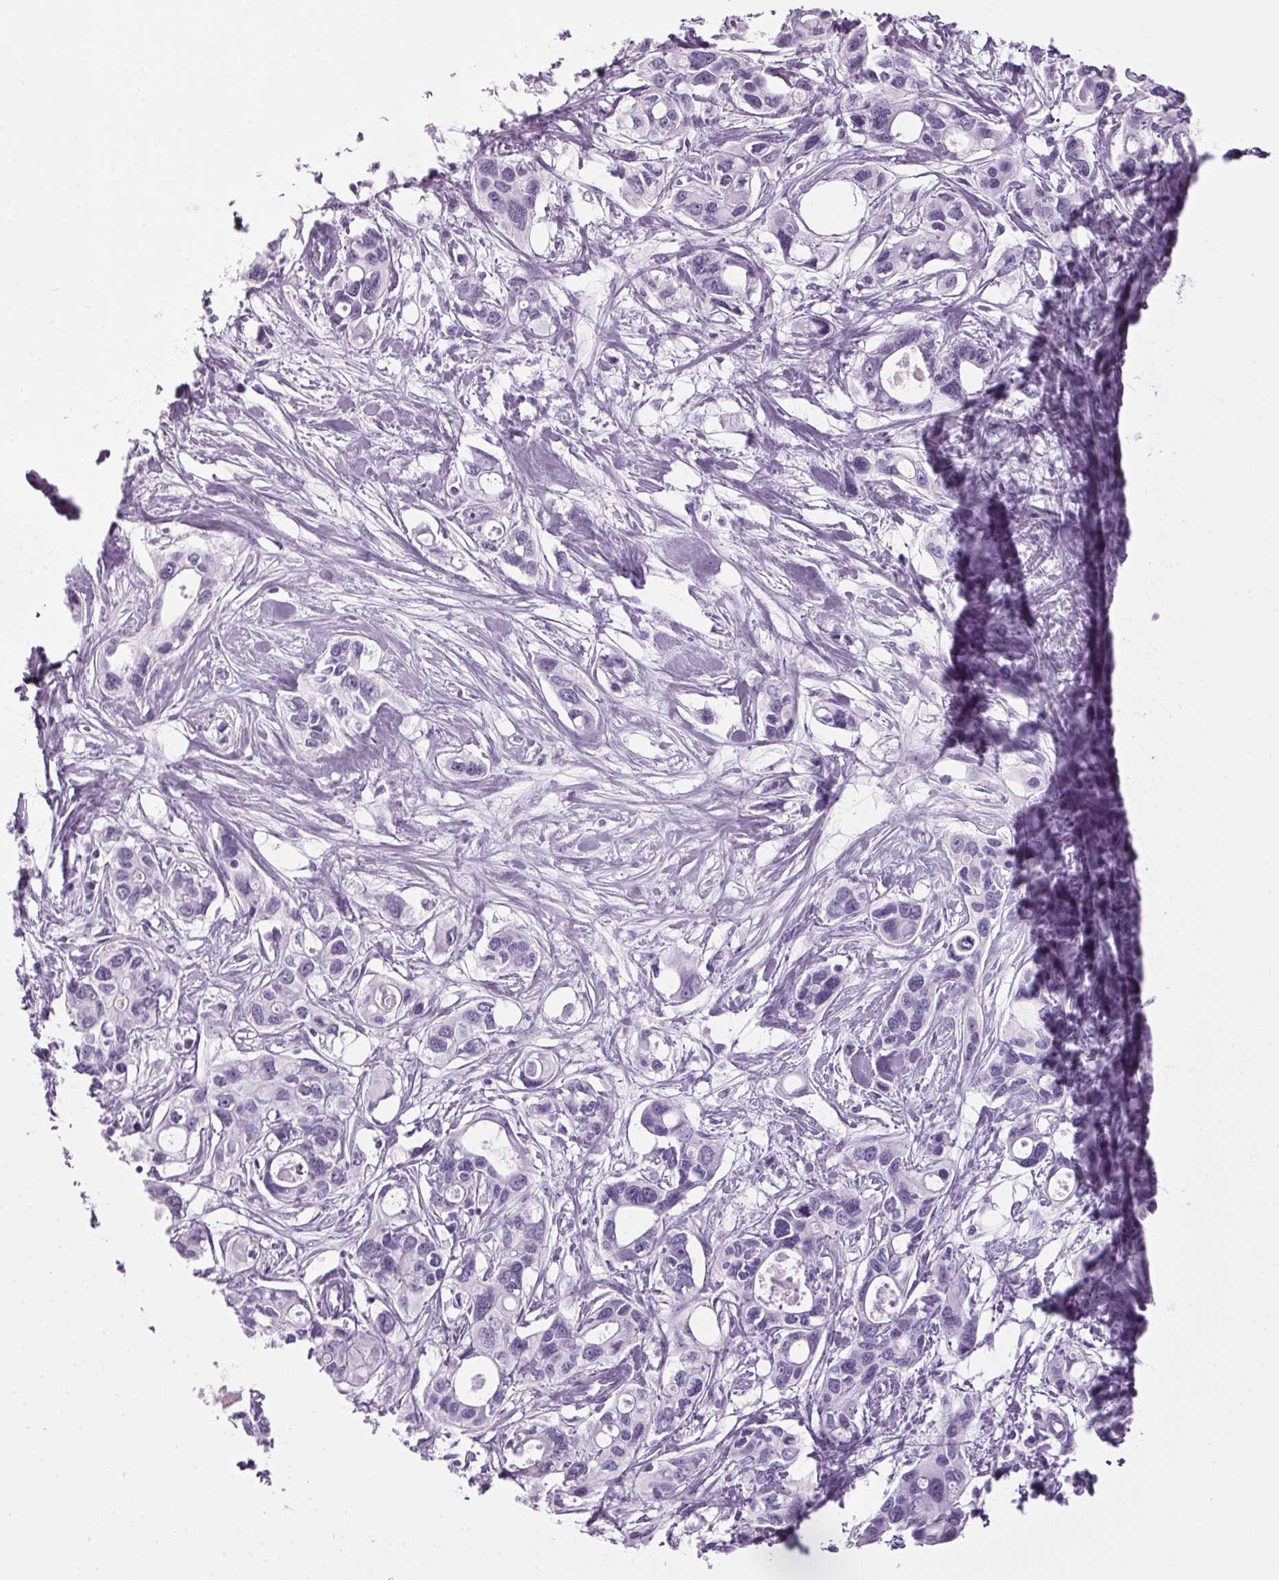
{"staining": {"intensity": "negative", "quantity": "none", "location": "none"}, "tissue": "pancreatic cancer", "cell_type": "Tumor cells", "image_type": "cancer", "snomed": [{"axis": "morphology", "description": "Adenocarcinoma, NOS"}, {"axis": "topography", "description": "Pancreas"}], "caption": "Tumor cells show no significant protein staining in pancreatic cancer (adenocarcinoma).", "gene": "PPP1R1A", "patient": {"sex": "male", "age": 60}}